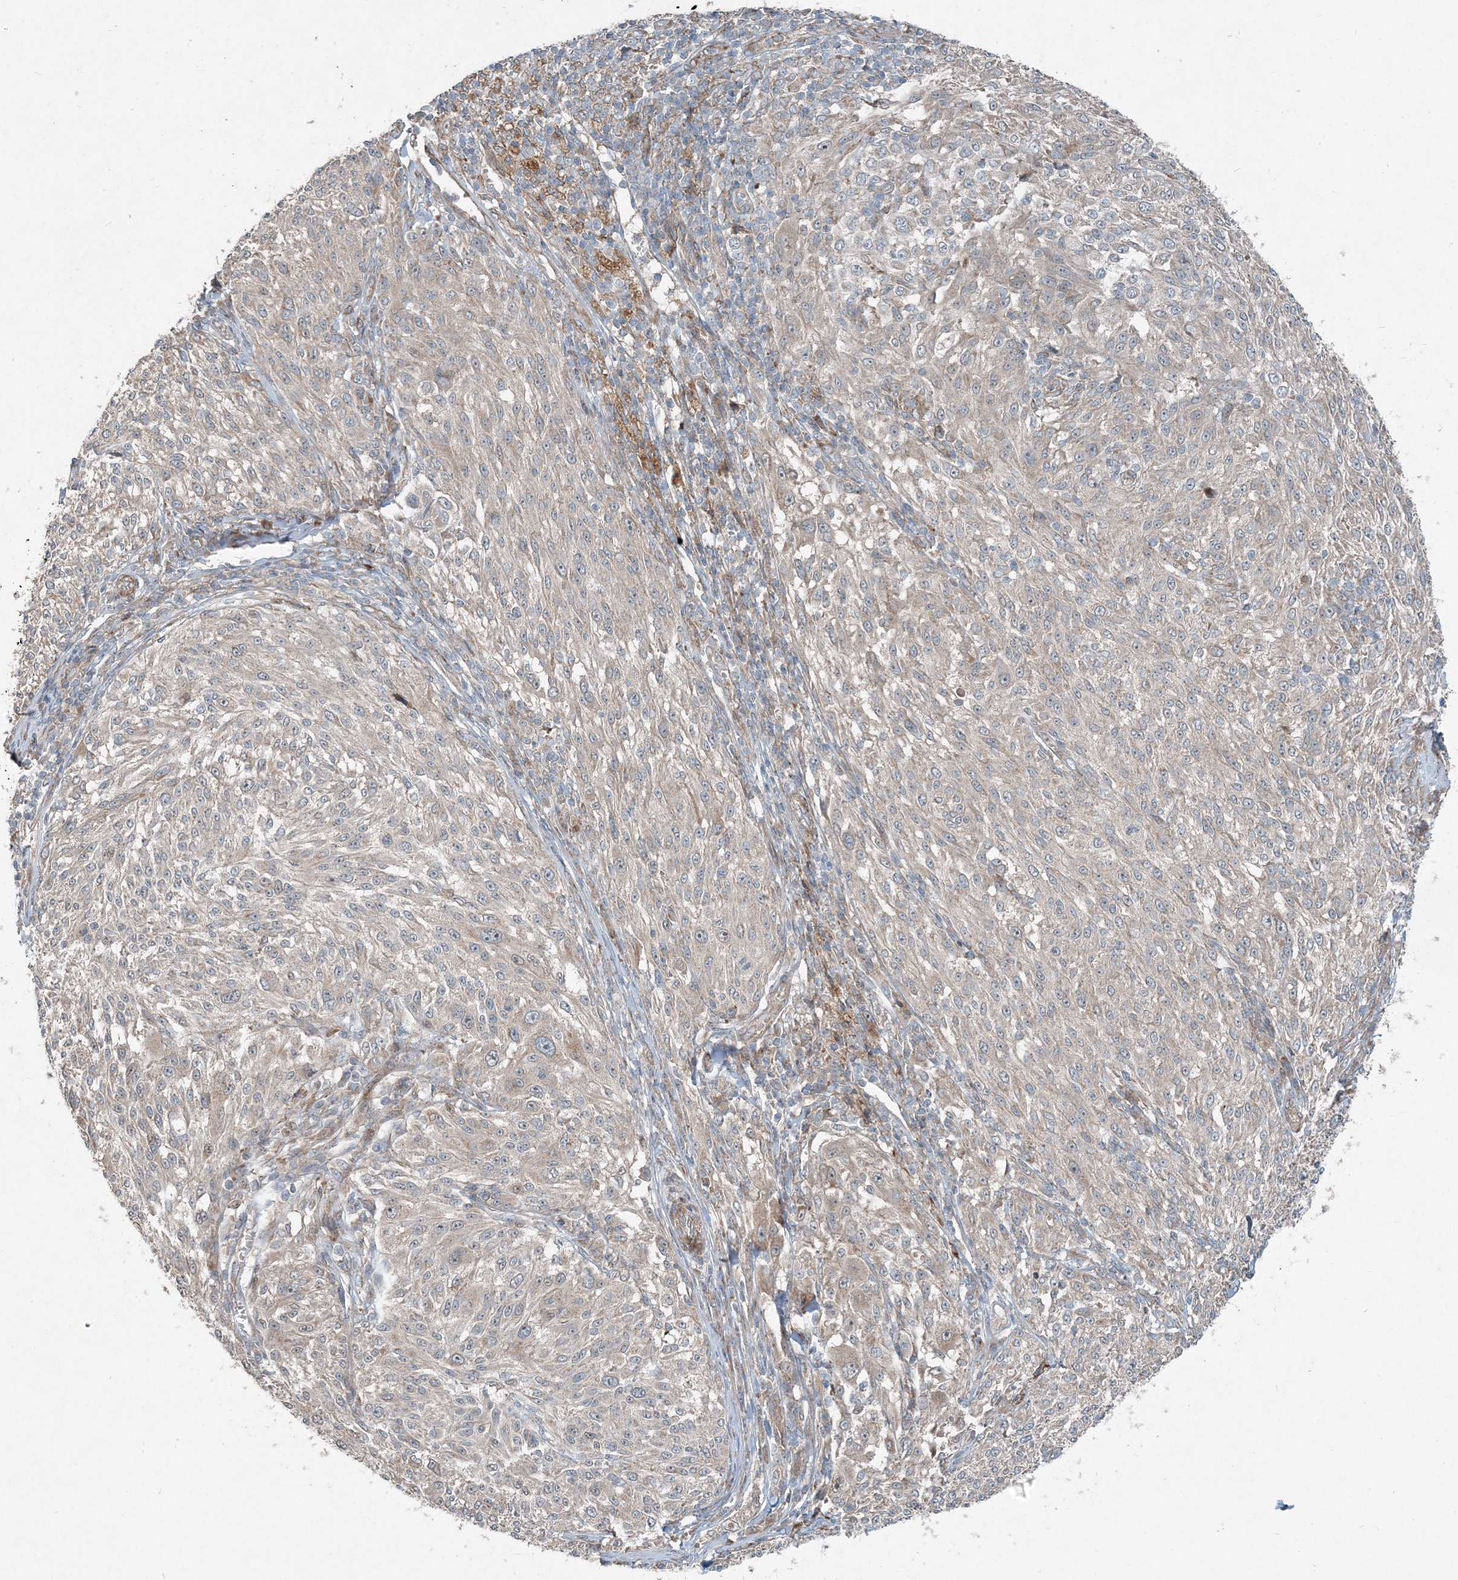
{"staining": {"intensity": "moderate", "quantity": "<25%", "location": "cytoplasmic/membranous"}, "tissue": "melanoma", "cell_type": "Tumor cells", "image_type": "cancer", "snomed": [{"axis": "morphology", "description": "Malignant melanoma, NOS"}, {"axis": "topography", "description": "Skin of trunk"}], "caption": "Immunohistochemical staining of malignant melanoma exhibits moderate cytoplasmic/membranous protein staining in about <25% of tumor cells.", "gene": "INTU", "patient": {"sex": "male", "age": 71}}